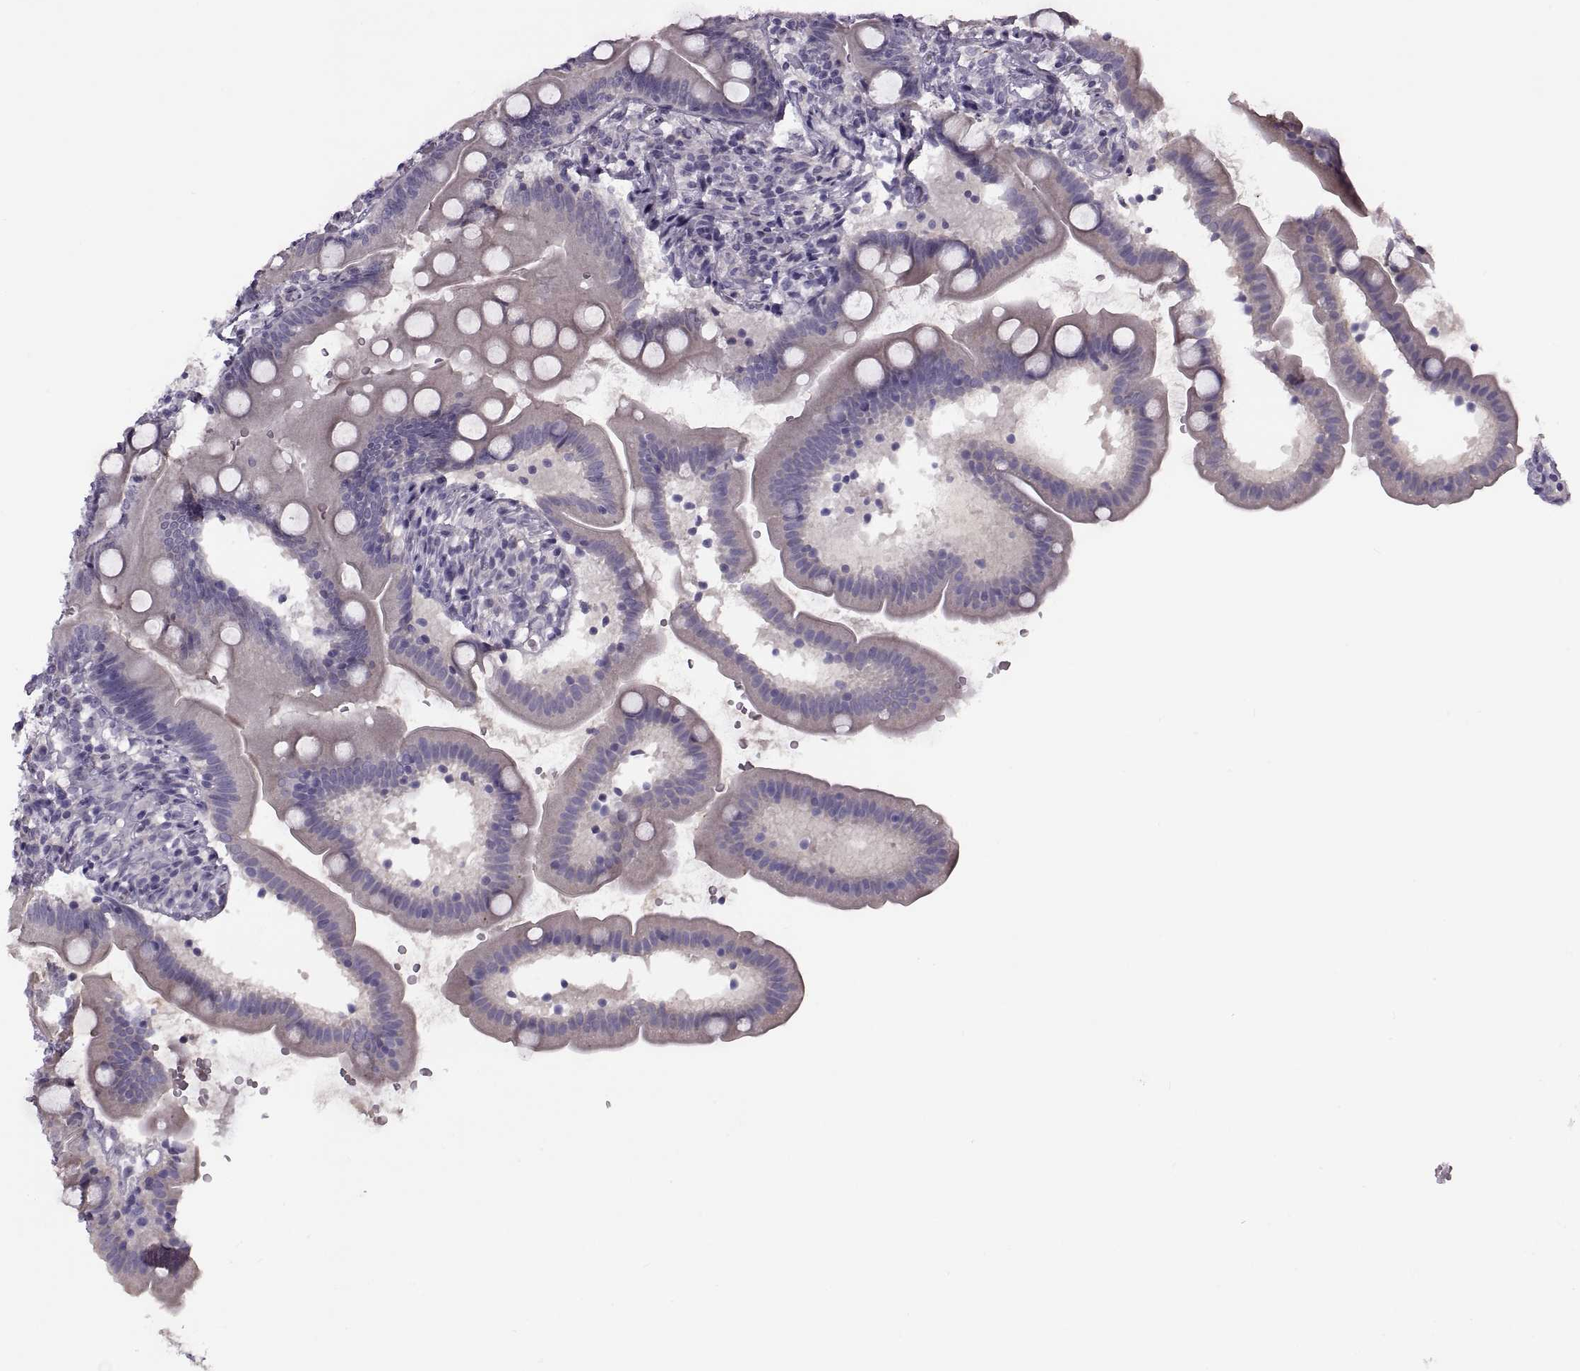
{"staining": {"intensity": "weak", "quantity": "25%-75%", "location": "cytoplasmic/membranous"}, "tissue": "duodenum", "cell_type": "Glandular cells", "image_type": "normal", "snomed": [{"axis": "morphology", "description": "Normal tissue, NOS"}, {"axis": "topography", "description": "Duodenum"}], "caption": "Glandular cells reveal low levels of weak cytoplasmic/membranous staining in about 25%-75% of cells in unremarkable human duodenum.", "gene": "RSPH6A", "patient": {"sex": "female", "age": 67}}